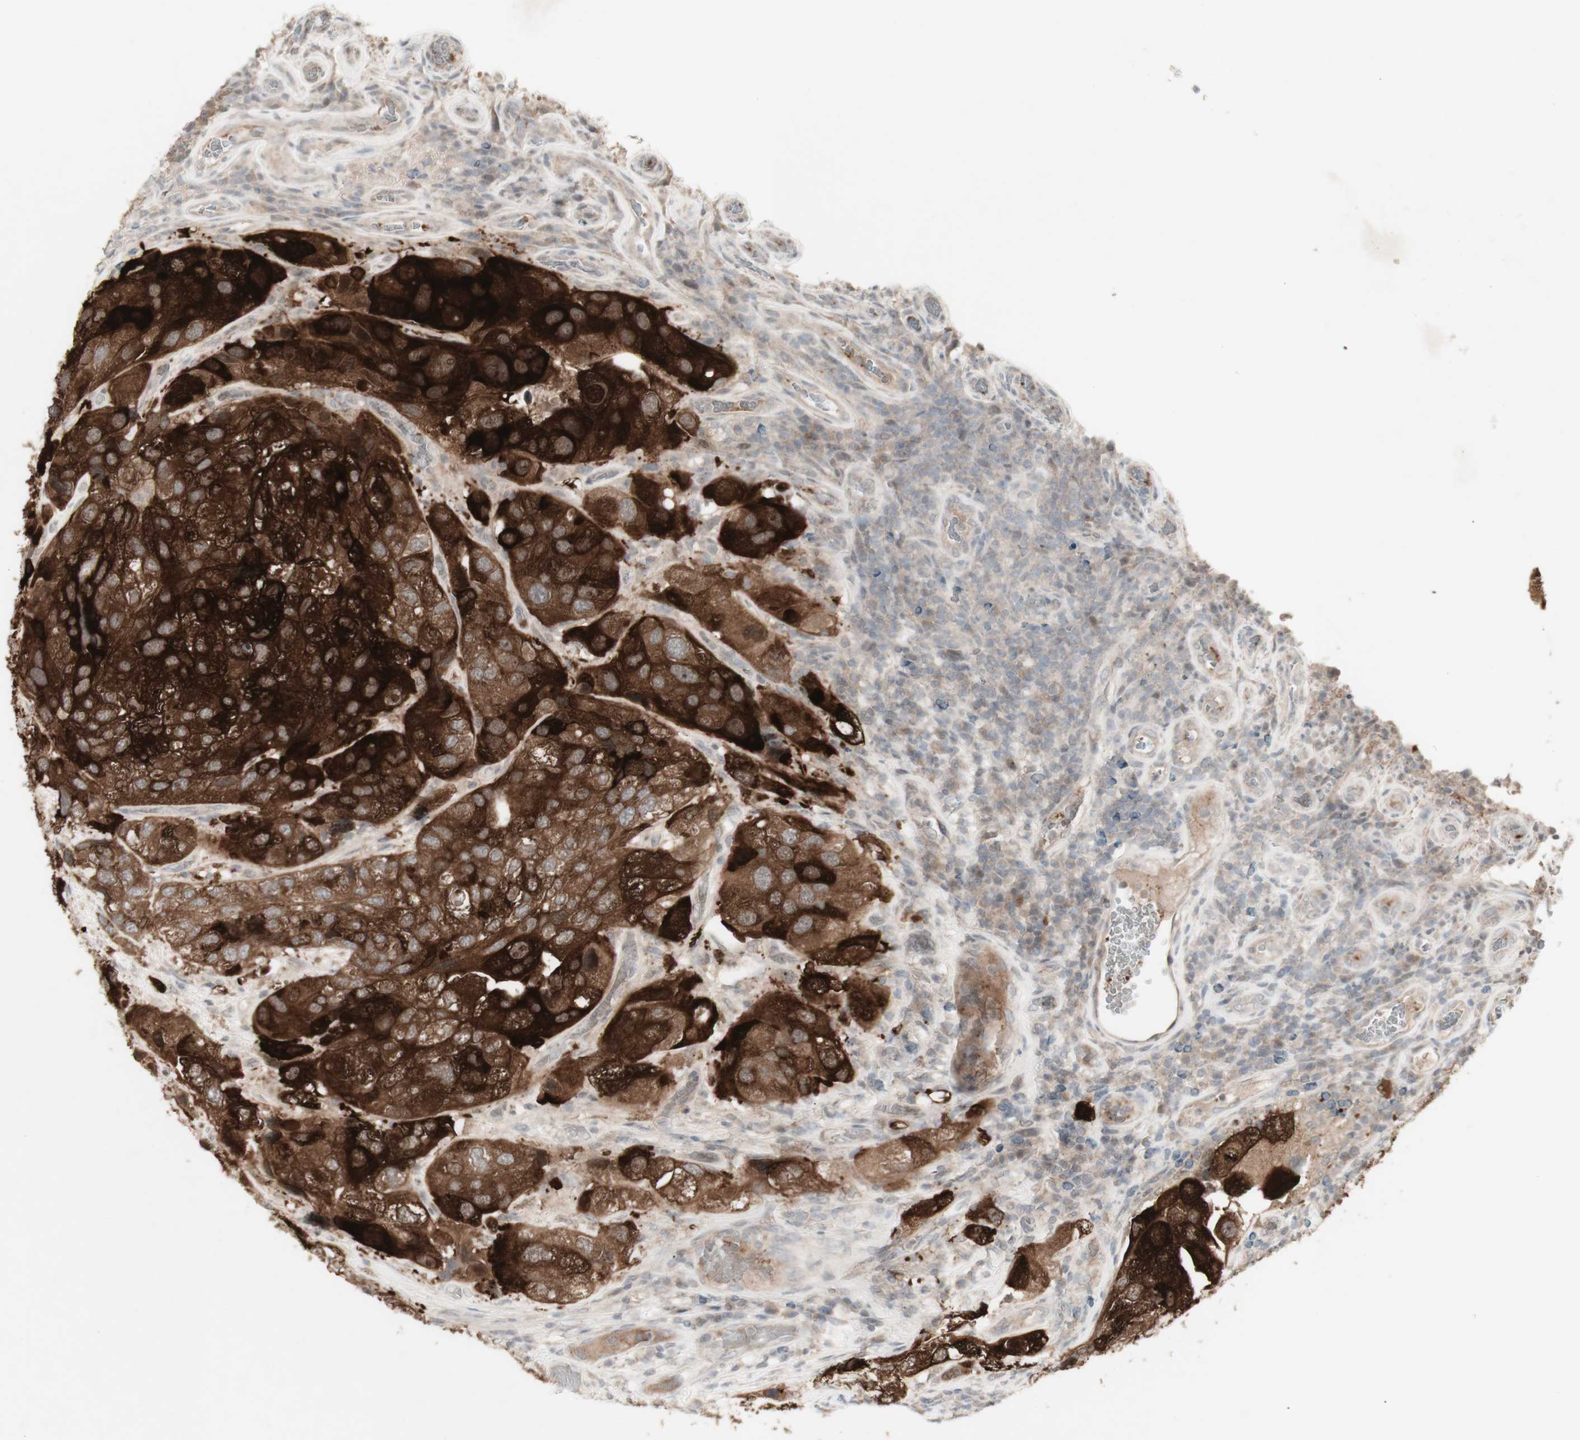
{"staining": {"intensity": "strong", "quantity": ">75%", "location": "cytoplasmic/membranous"}, "tissue": "urothelial cancer", "cell_type": "Tumor cells", "image_type": "cancer", "snomed": [{"axis": "morphology", "description": "Urothelial carcinoma, High grade"}, {"axis": "topography", "description": "Urinary bladder"}], "caption": "IHC photomicrograph of neoplastic tissue: human high-grade urothelial carcinoma stained using immunohistochemistry shows high levels of strong protein expression localized specifically in the cytoplasmic/membranous of tumor cells, appearing as a cytoplasmic/membranous brown color.", "gene": "C1orf116", "patient": {"sex": "female", "age": 64}}